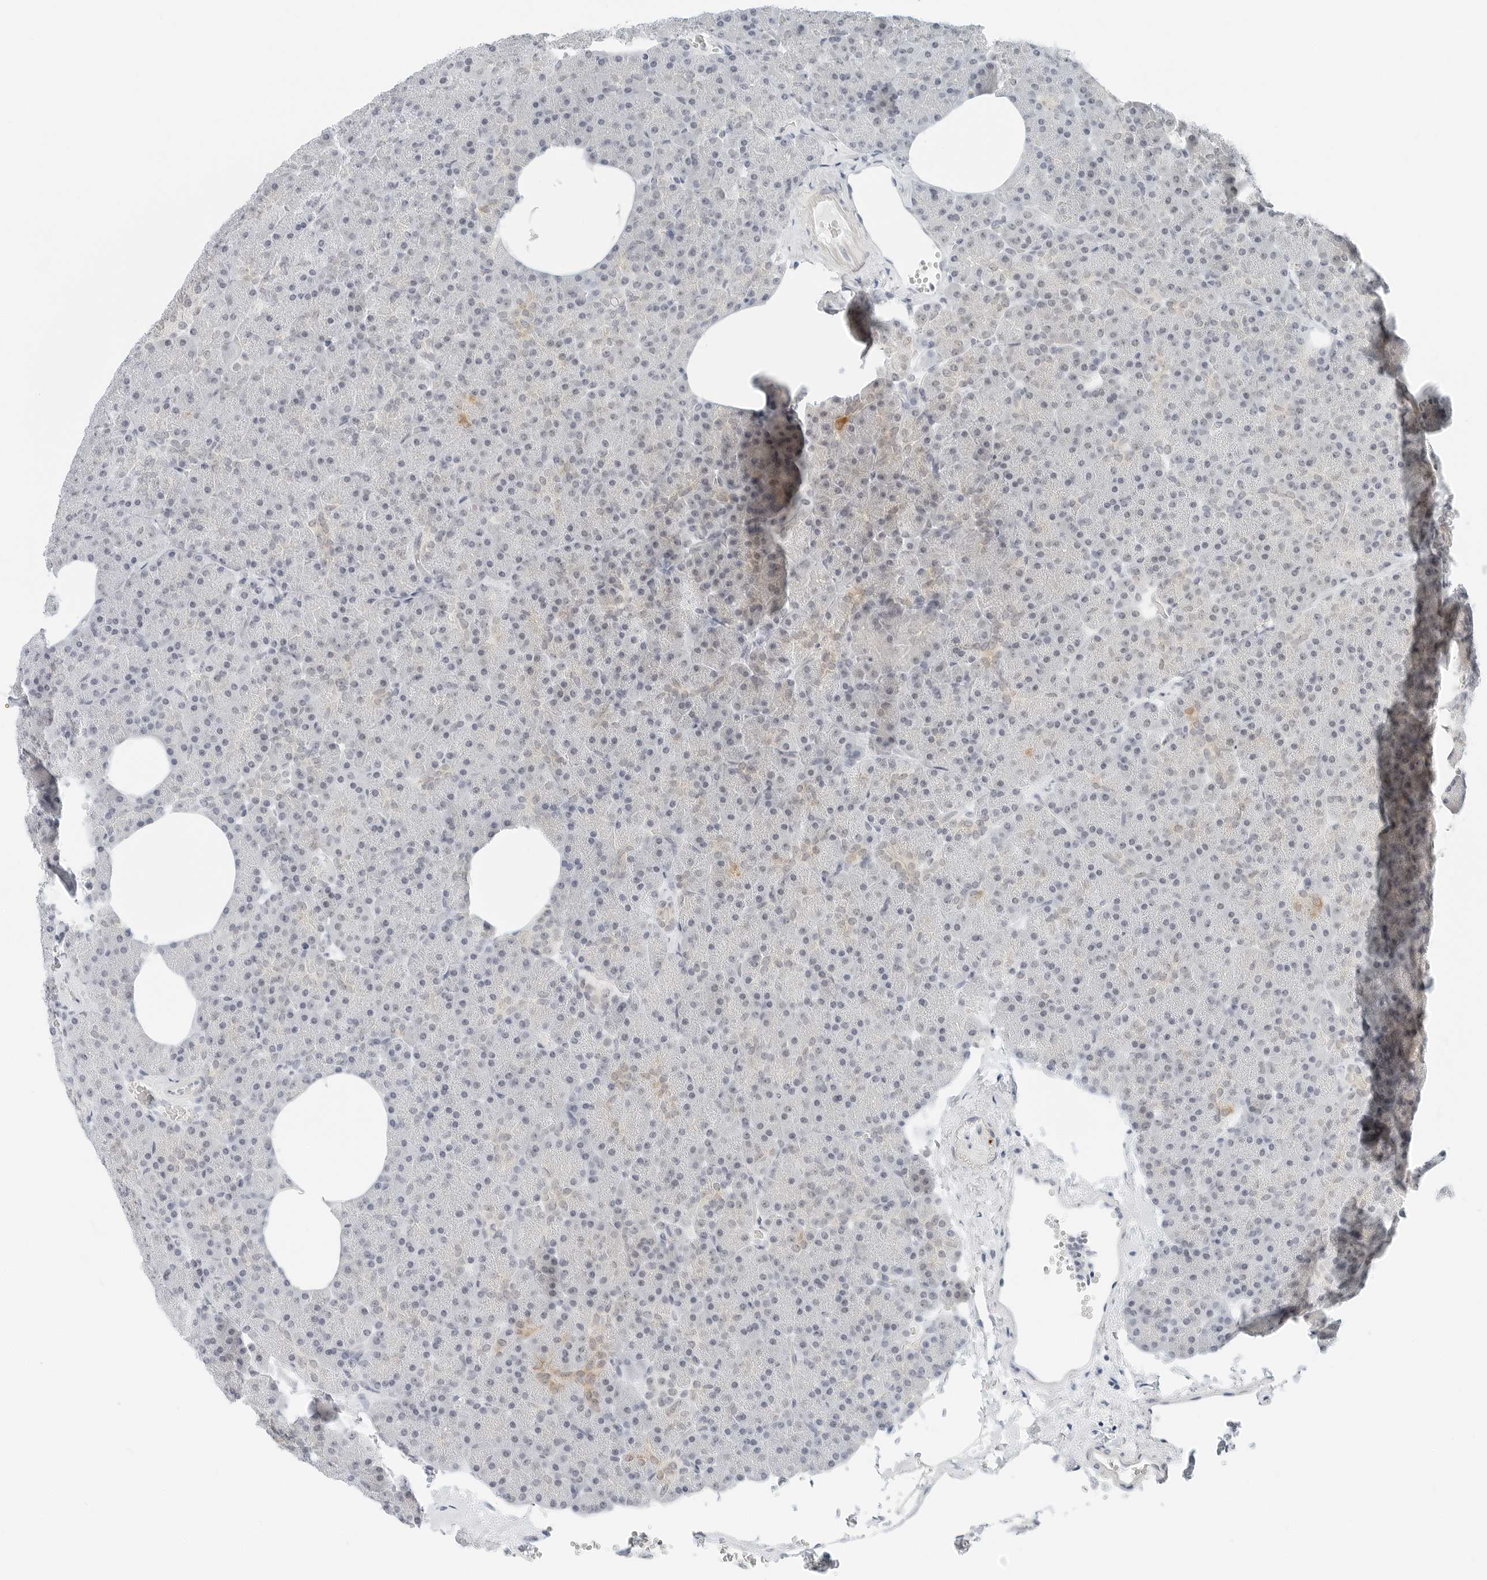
{"staining": {"intensity": "weak", "quantity": "<25%", "location": "cytoplasmic/membranous"}, "tissue": "pancreas", "cell_type": "Exocrine glandular cells", "image_type": "normal", "snomed": [{"axis": "morphology", "description": "Normal tissue, NOS"}, {"axis": "morphology", "description": "Carcinoid, malignant, NOS"}, {"axis": "topography", "description": "Pancreas"}], "caption": "This is a image of immunohistochemistry staining of unremarkable pancreas, which shows no expression in exocrine glandular cells.", "gene": "CCSAP", "patient": {"sex": "female", "age": 35}}